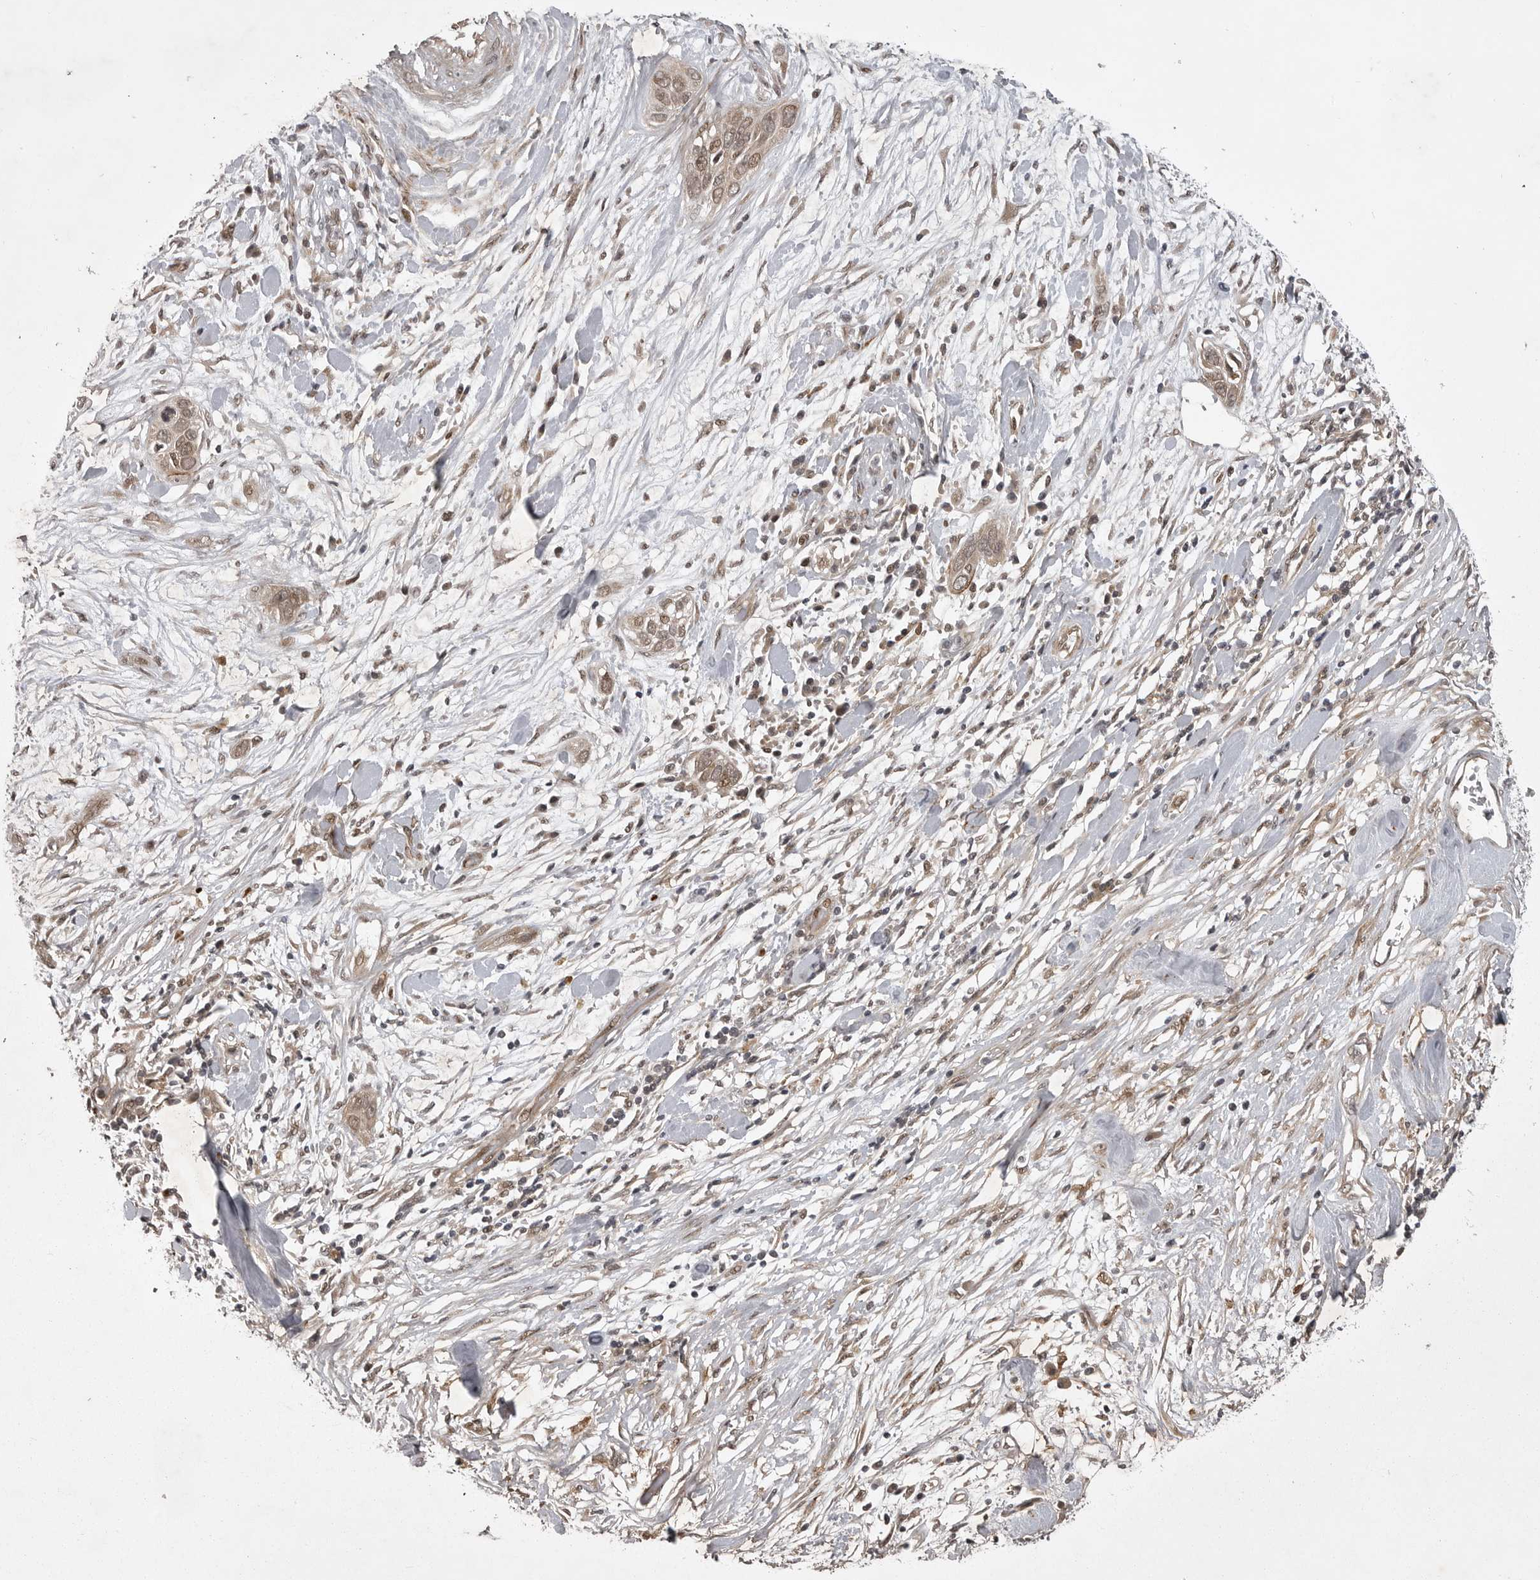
{"staining": {"intensity": "weak", "quantity": ">75%", "location": "cytoplasmic/membranous,nuclear"}, "tissue": "pancreatic cancer", "cell_type": "Tumor cells", "image_type": "cancer", "snomed": [{"axis": "morphology", "description": "Adenocarcinoma, NOS"}, {"axis": "topography", "description": "Pancreas"}], "caption": "IHC of human pancreatic cancer reveals low levels of weak cytoplasmic/membranous and nuclear staining in about >75% of tumor cells.", "gene": "SNX16", "patient": {"sex": "female", "age": 60}}